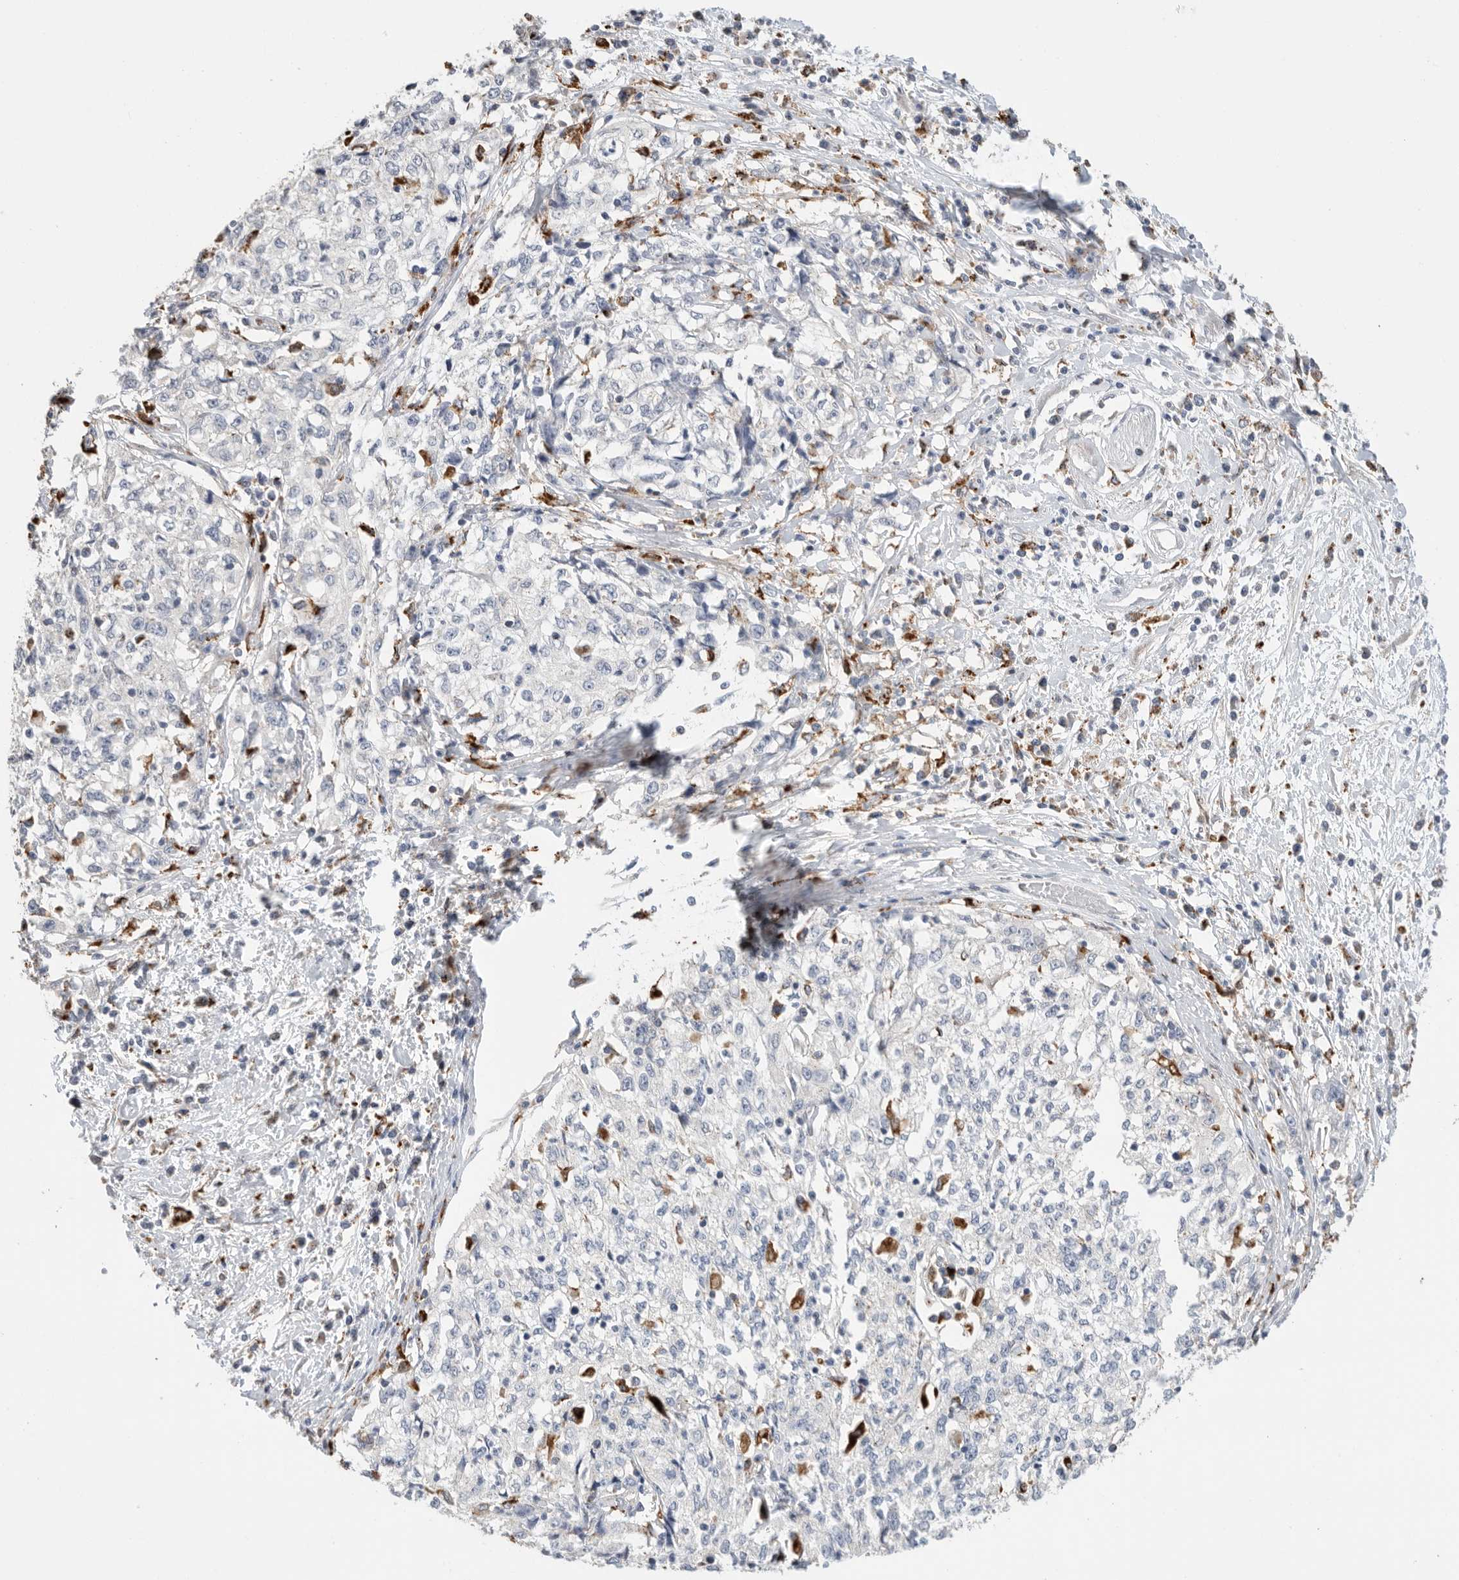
{"staining": {"intensity": "negative", "quantity": "none", "location": "none"}, "tissue": "cervical cancer", "cell_type": "Tumor cells", "image_type": "cancer", "snomed": [{"axis": "morphology", "description": "Squamous cell carcinoma, NOS"}, {"axis": "topography", "description": "Cervix"}], "caption": "This is an immunohistochemistry (IHC) histopathology image of cervical cancer. There is no expression in tumor cells.", "gene": "GGH", "patient": {"sex": "female", "age": 57}}